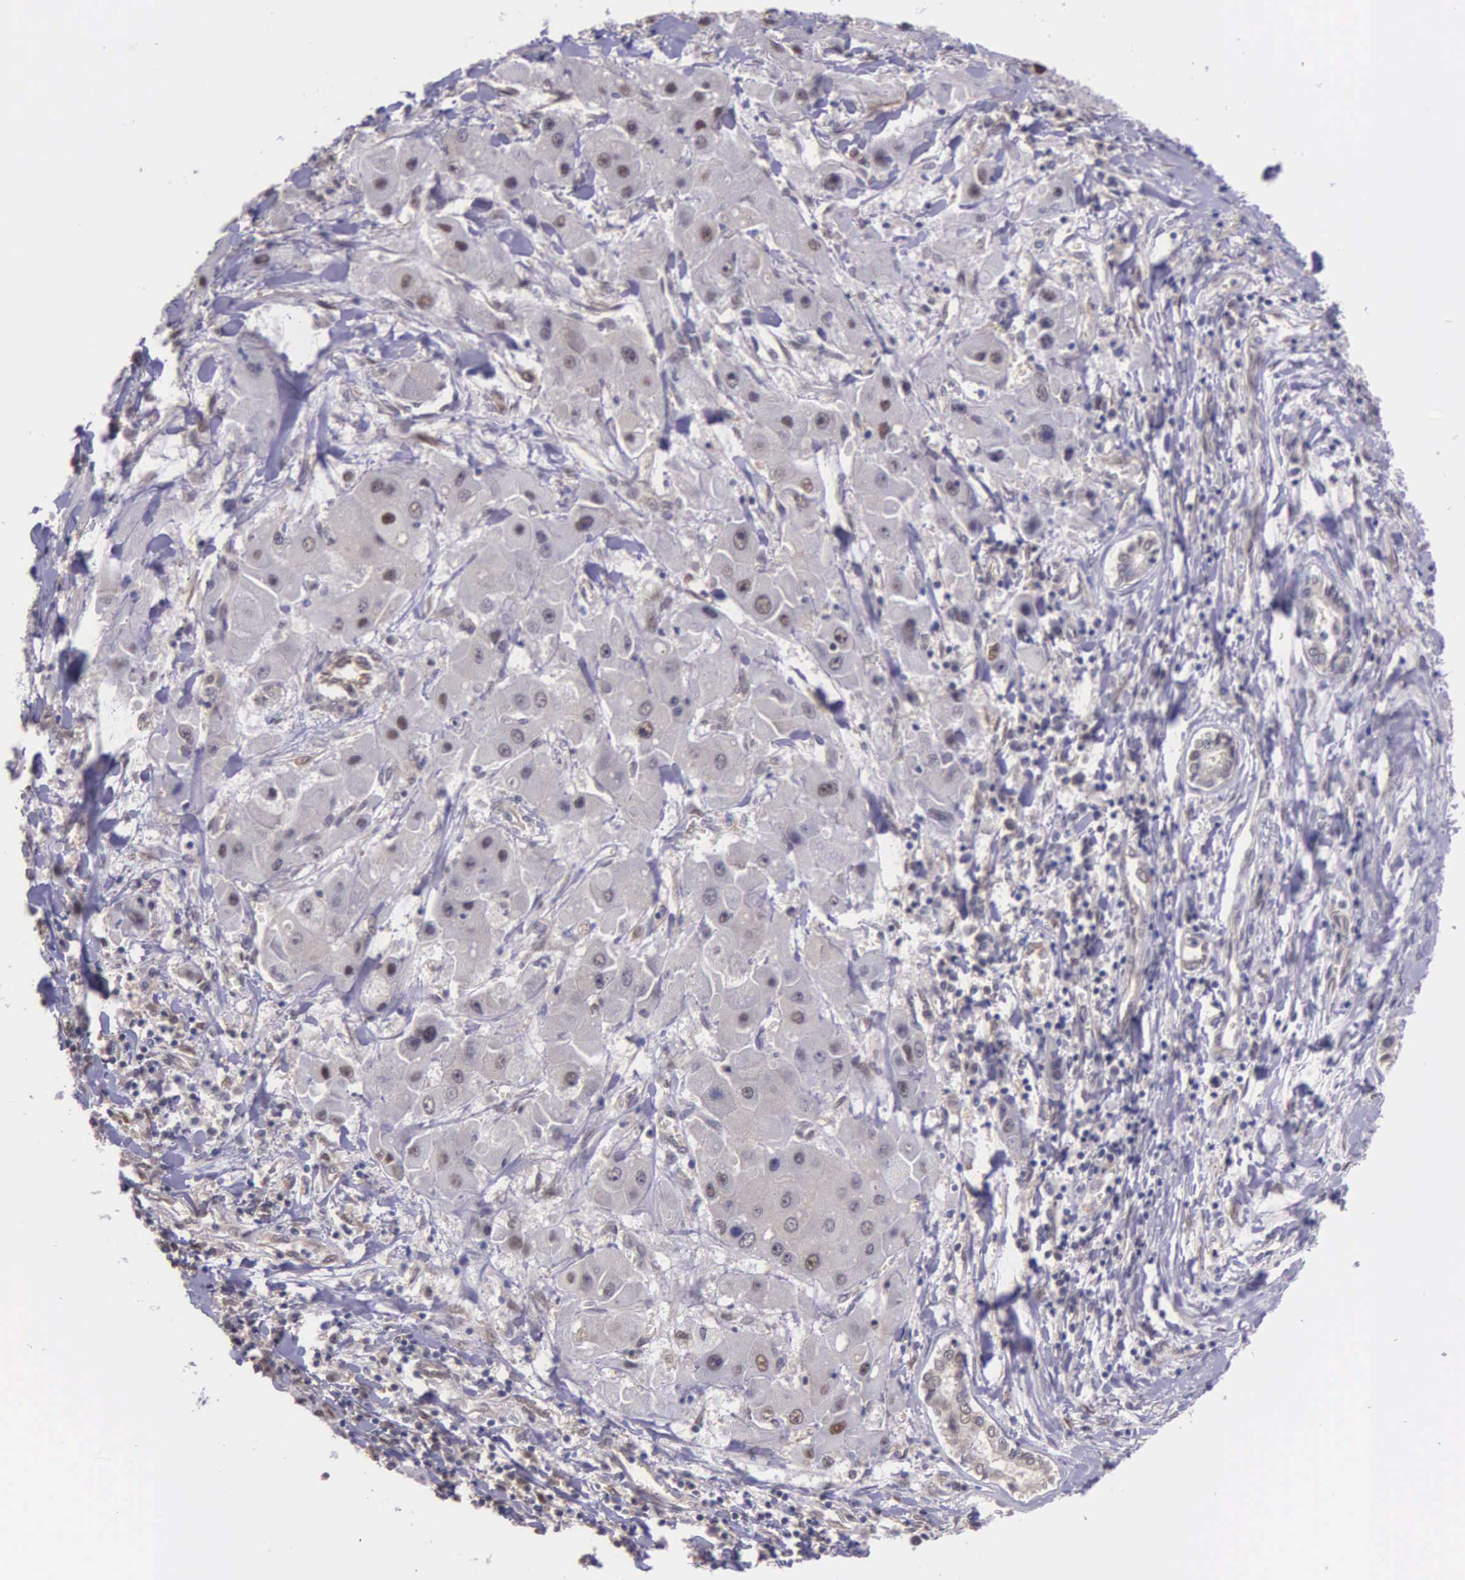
{"staining": {"intensity": "weak", "quantity": "<25%", "location": "cytoplasmic/membranous,nuclear"}, "tissue": "liver cancer", "cell_type": "Tumor cells", "image_type": "cancer", "snomed": [{"axis": "morphology", "description": "Carcinoma, Hepatocellular, NOS"}, {"axis": "topography", "description": "Liver"}], "caption": "Photomicrograph shows no protein expression in tumor cells of hepatocellular carcinoma (liver) tissue.", "gene": "PSMC1", "patient": {"sex": "male", "age": 24}}